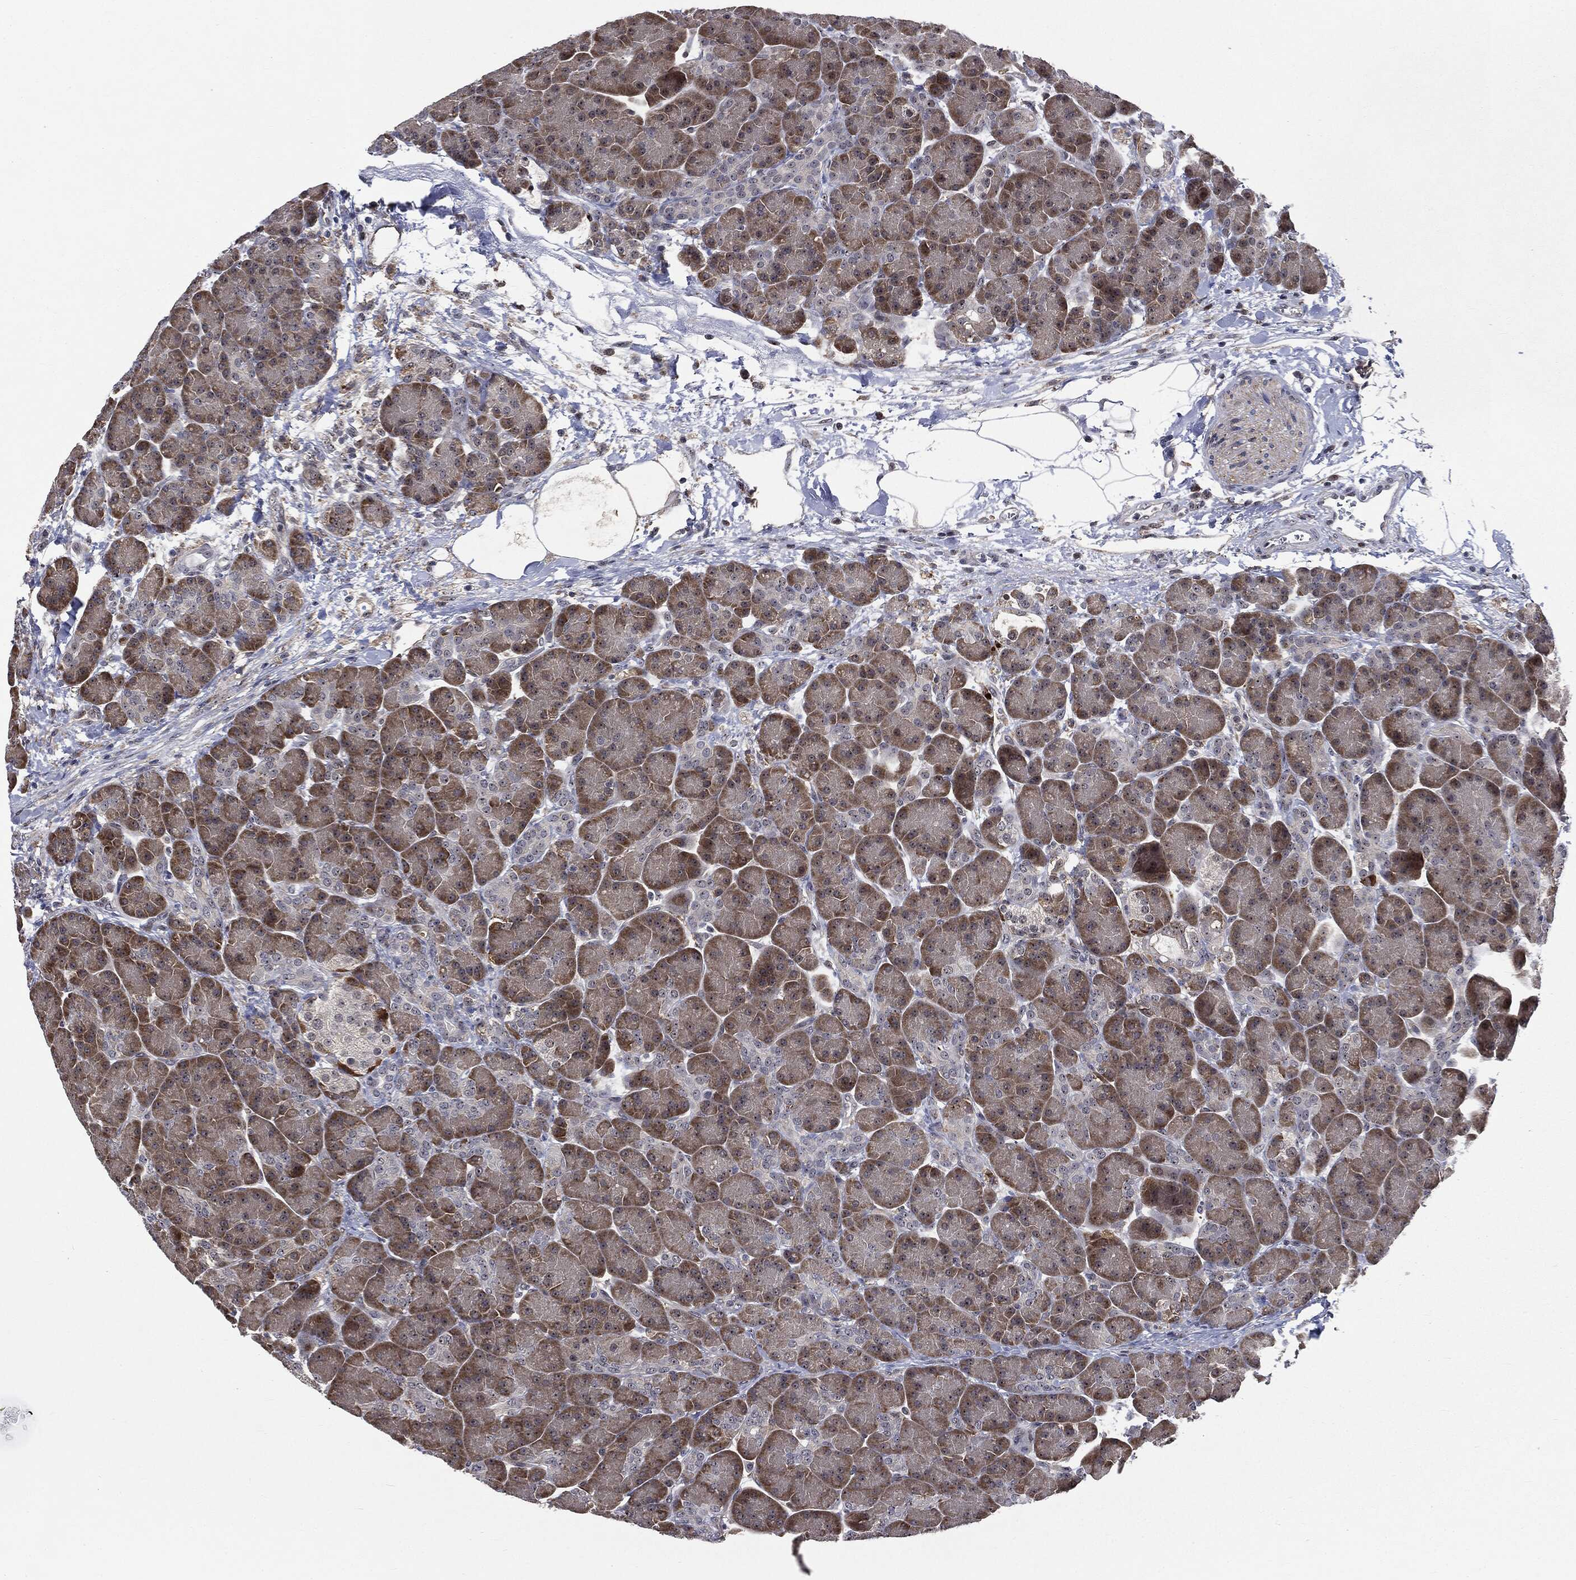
{"staining": {"intensity": "weak", "quantity": "25%-75%", "location": "cytoplasmic/membranous"}, "tissue": "pancreas", "cell_type": "Exocrine glandular cells", "image_type": "normal", "snomed": [{"axis": "morphology", "description": "Normal tissue, NOS"}, {"axis": "topography", "description": "Pancreas"}], "caption": "IHC (DAB) staining of normal pancreas exhibits weak cytoplasmic/membranous protein staining in about 25%-75% of exocrine glandular cells.", "gene": "TRMT1L", "patient": {"sex": "female", "age": 63}}